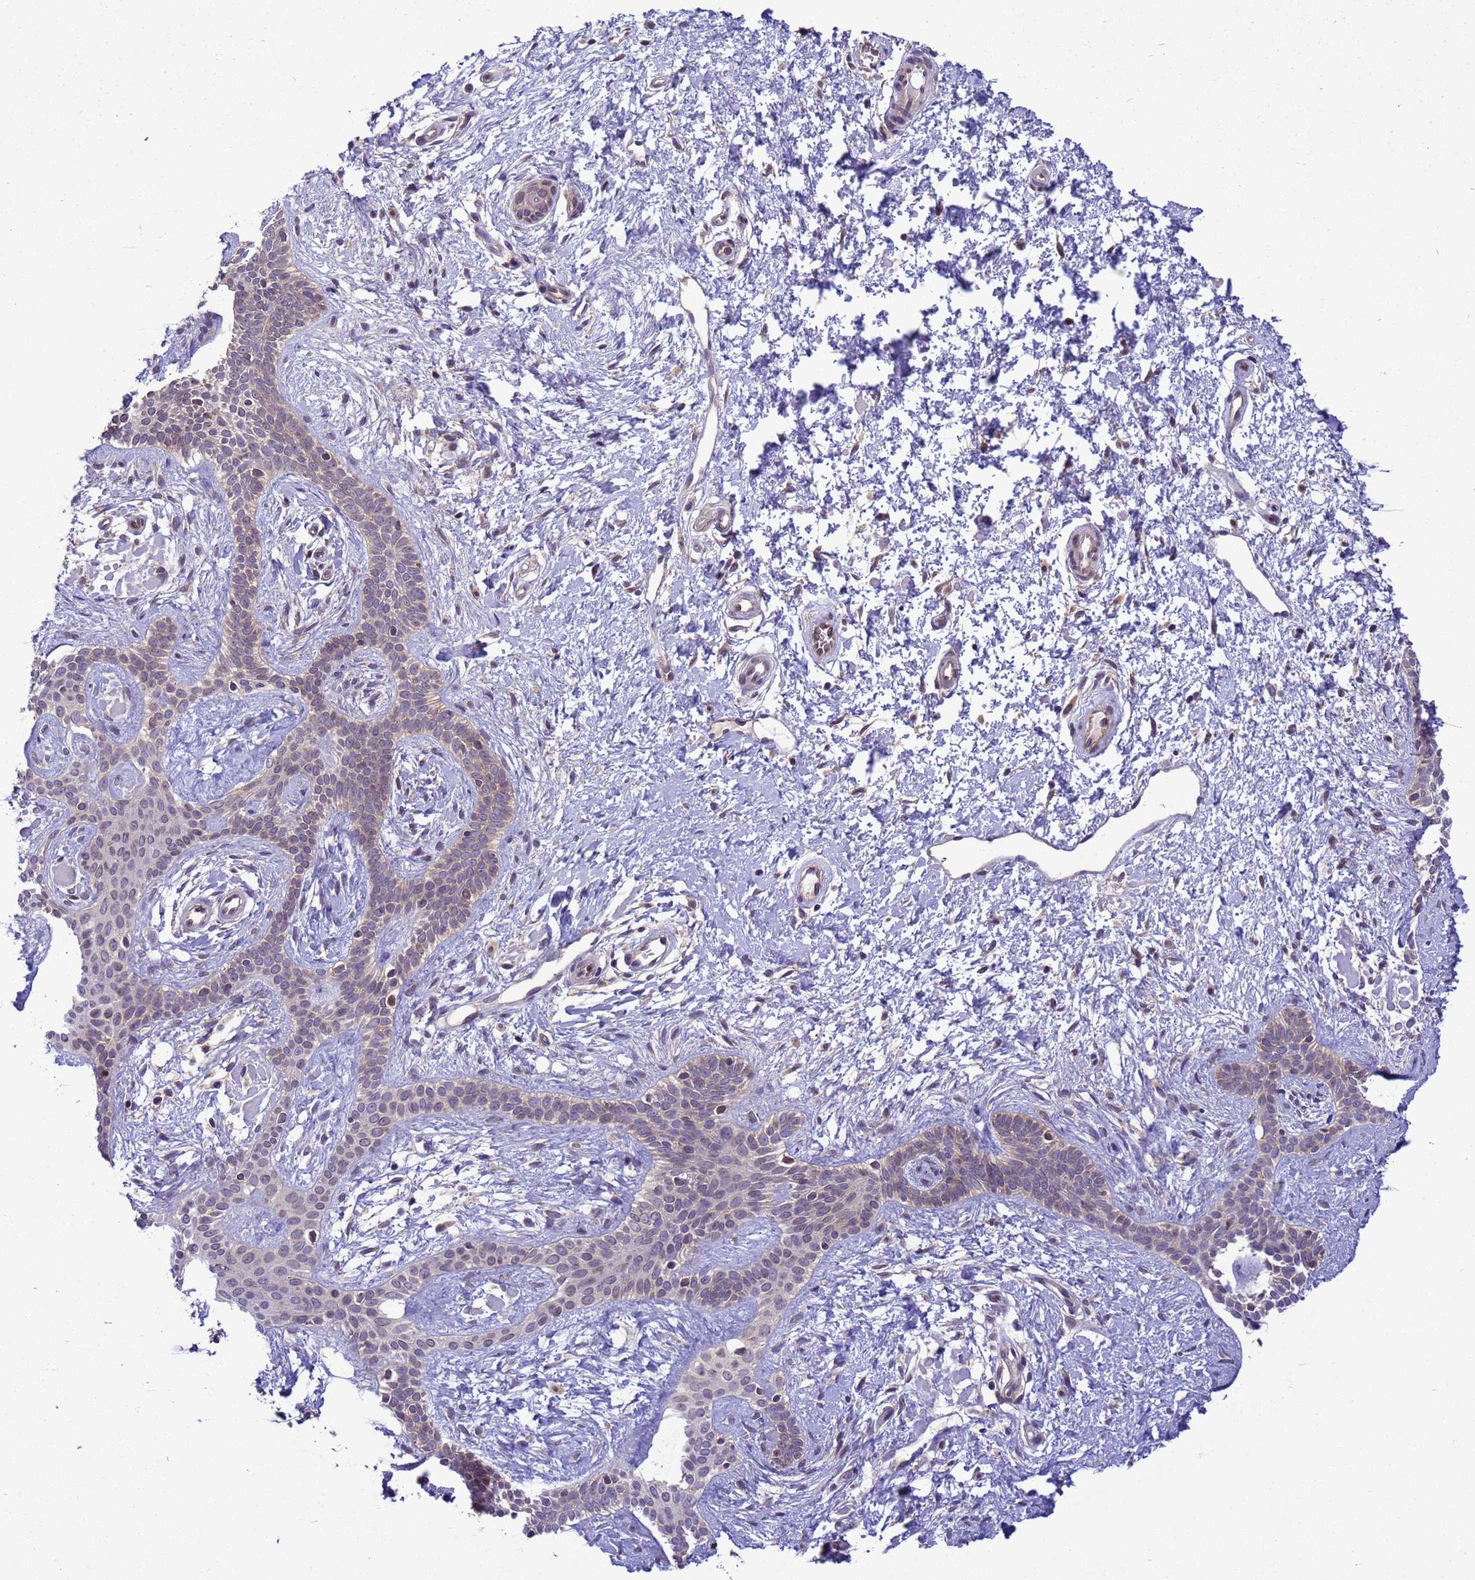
{"staining": {"intensity": "weak", "quantity": "25%-75%", "location": "cytoplasmic/membranous,nuclear"}, "tissue": "skin cancer", "cell_type": "Tumor cells", "image_type": "cancer", "snomed": [{"axis": "morphology", "description": "Basal cell carcinoma"}, {"axis": "topography", "description": "Skin"}], "caption": "Immunohistochemical staining of basal cell carcinoma (skin) displays weak cytoplasmic/membranous and nuclear protein positivity in about 25%-75% of tumor cells.", "gene": "ARHGAP12", "patient": {"sex": "male", "age": 78}}